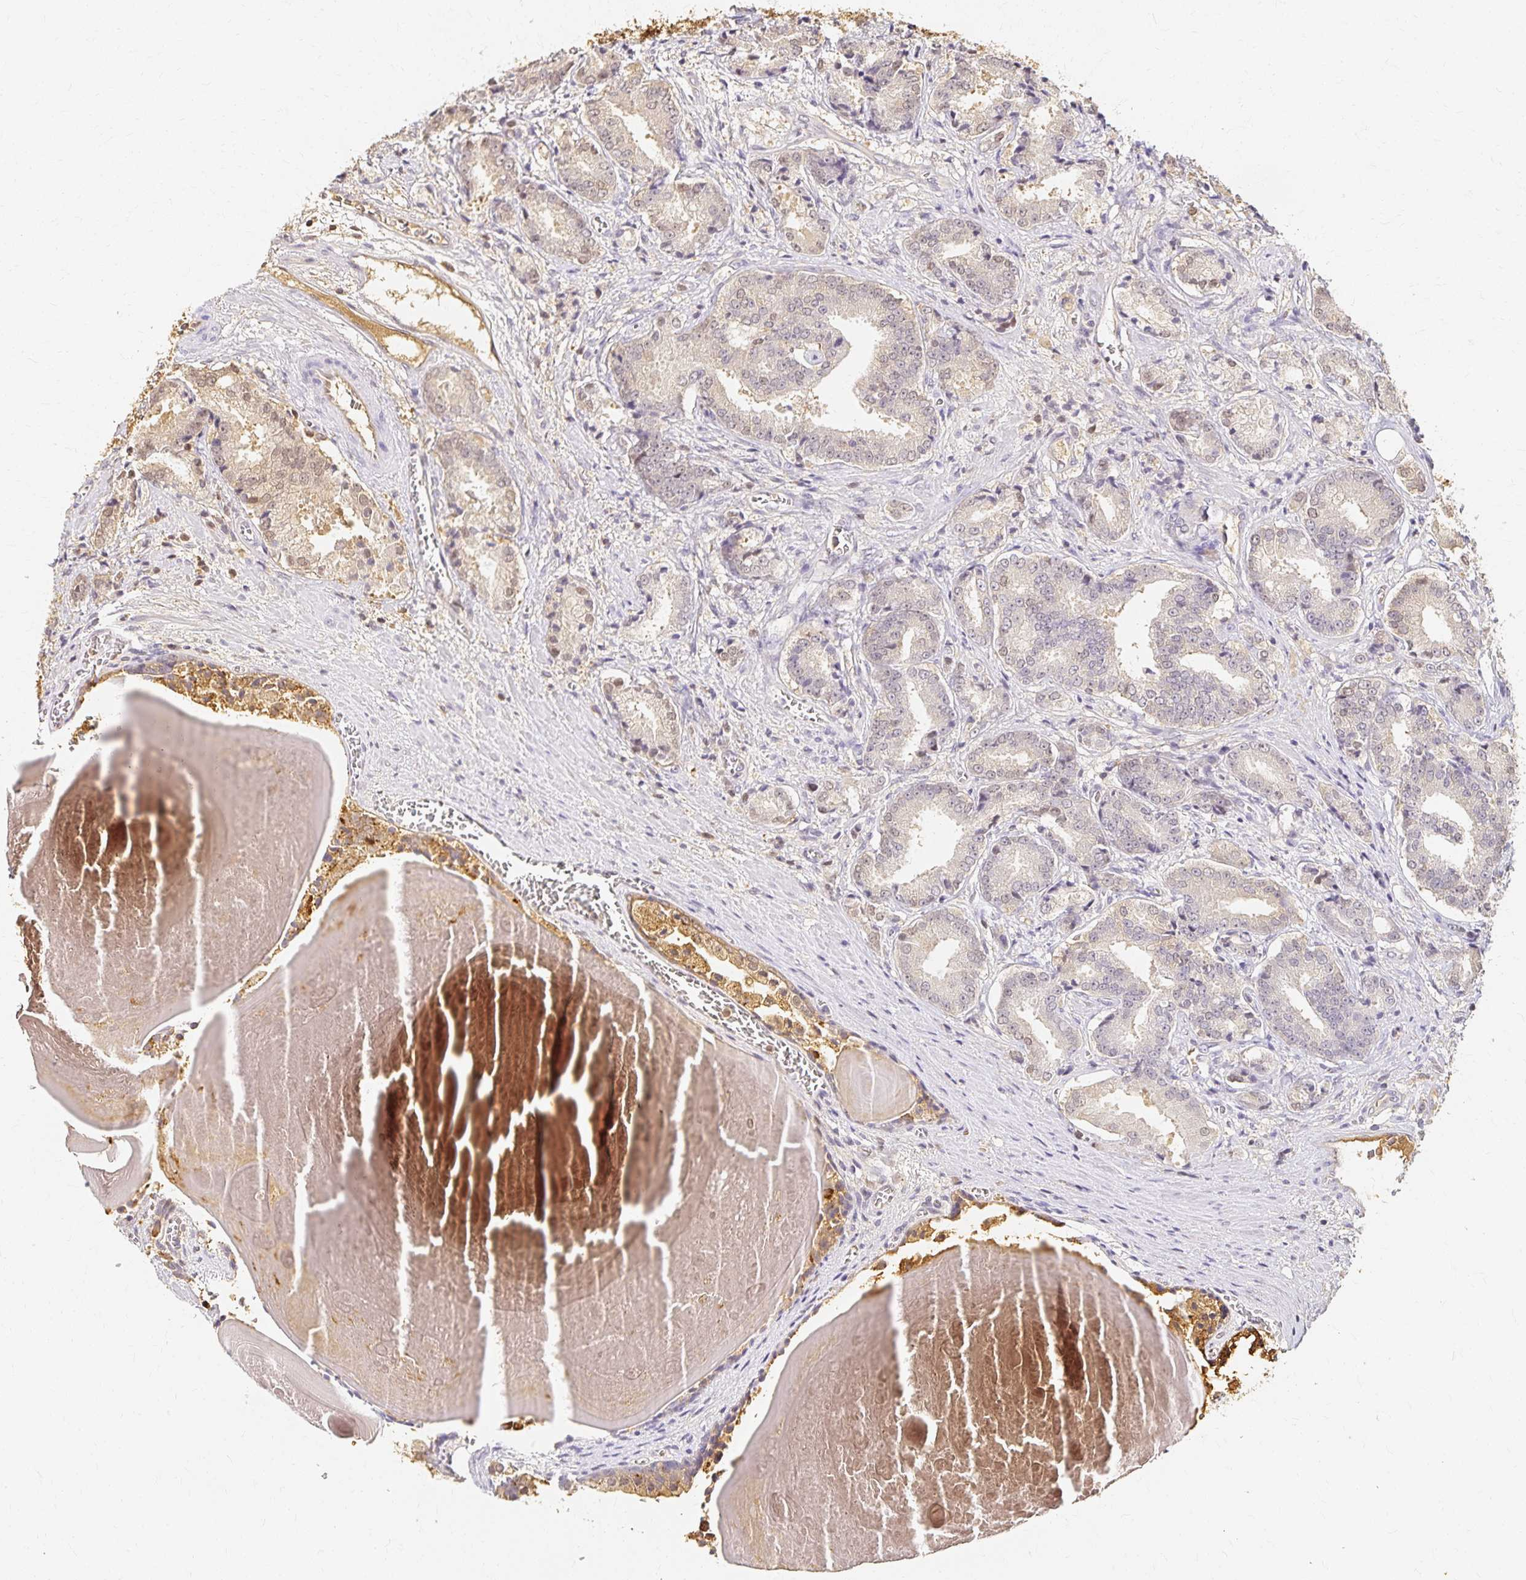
{"staining": {"intensity": "weak", "quantity": "25%-75%", "location": "cytoplasmic/membranous"}, "tissue": "prostate cancer", "cell_type": "Tumor cells", "image_type": "cancer", "snomed": [{"axis": "morphology", "description": "Adenocarcinoma, High grade"}, {"axis": "topography", "description": "Prostate and seminal vesicle, NOS"}], "caption": "Protein staining by immunohistochemistry (IHC) shows weak cytoplasmic/membranous positivity in approximately 25%-75% of tumor cells in prostate high-grade adenocarcinoma.", "gene": "AZGP1", "patient": {"sex": "male", "age": 61}}